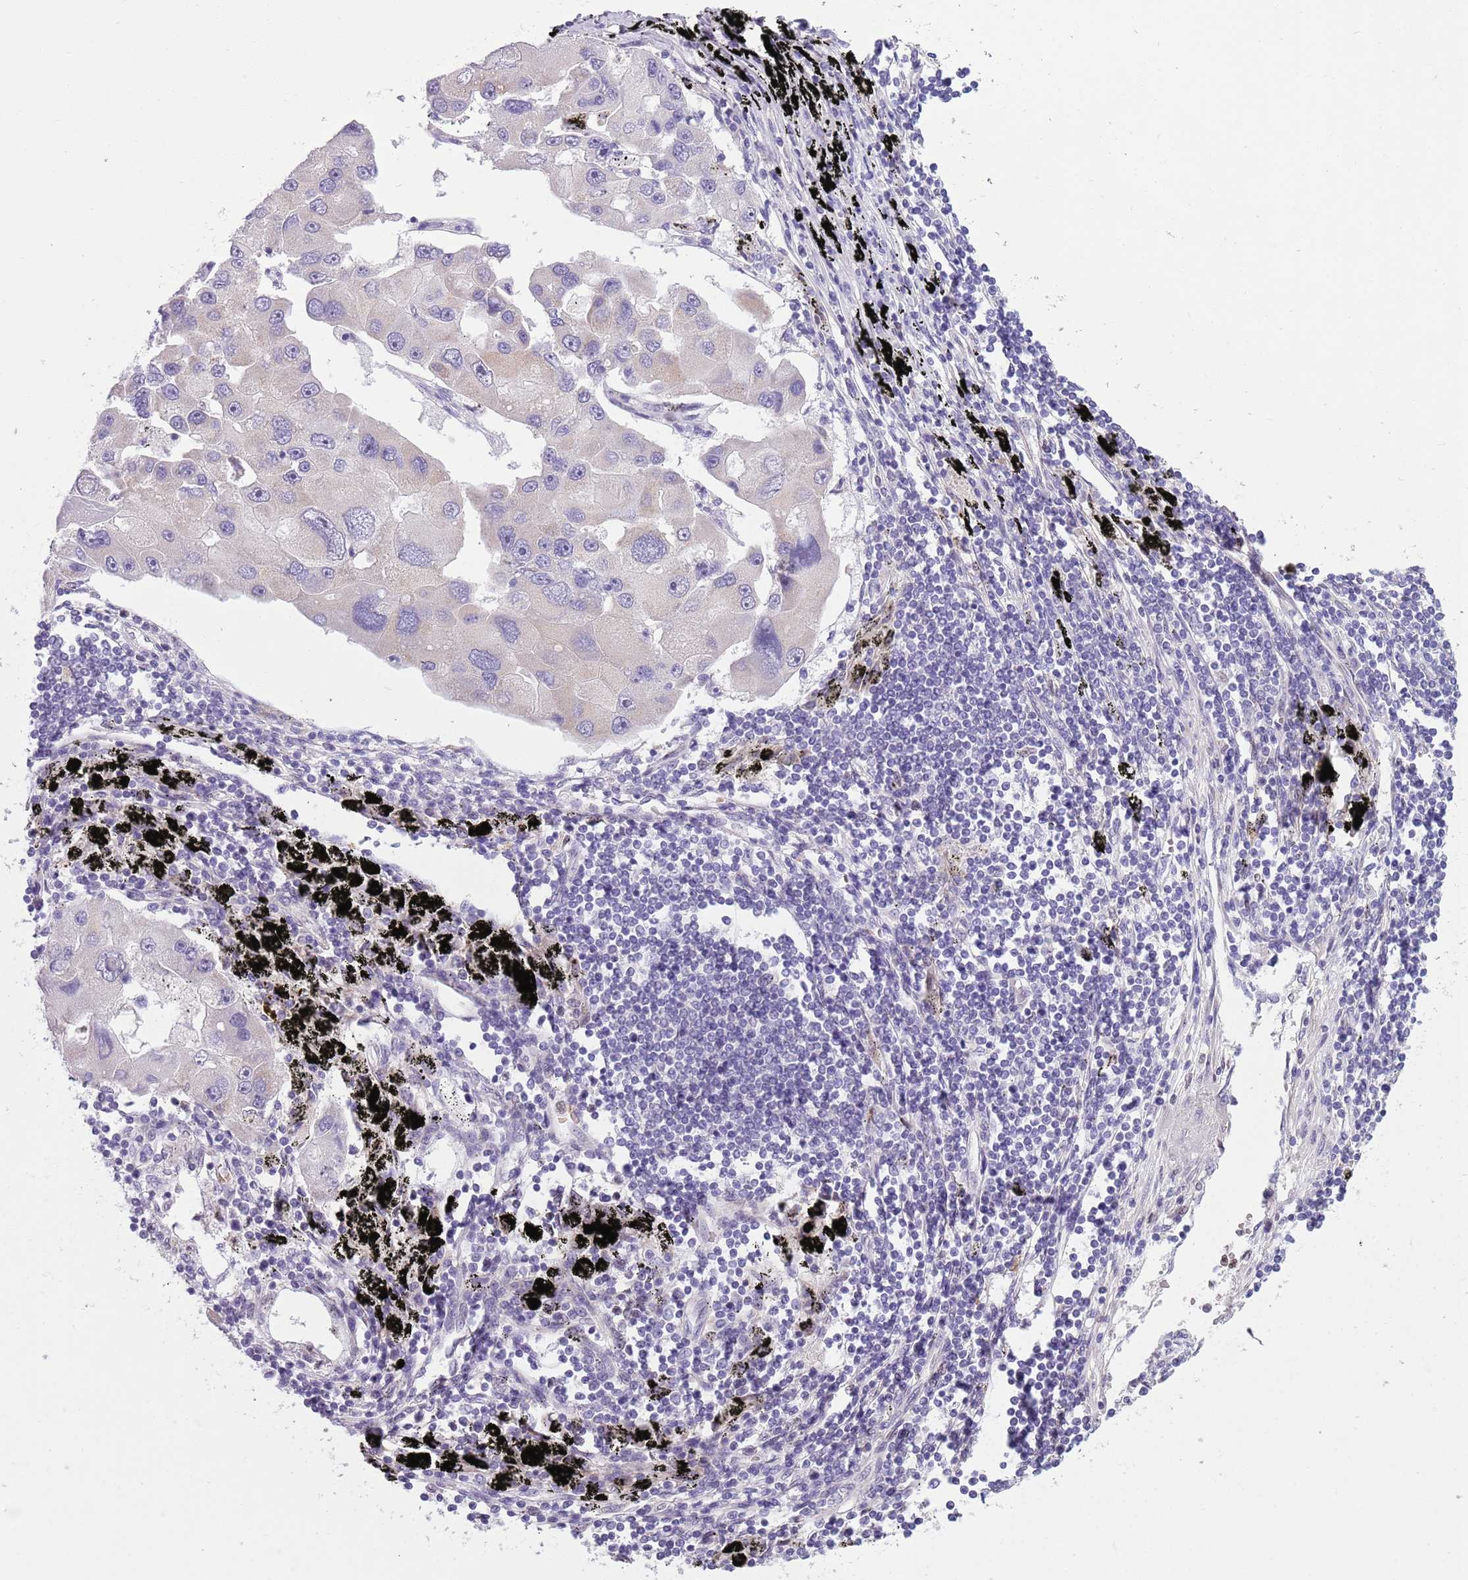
{"staining": {"intensity": "negative", "quantity": "none", "location": "none"}, "tissue": "lung cancer", "cell_type": "Tumor cells", "image_type": "cancer", "snomed": [{"axis": "morphology", "description": "Adenocarcinoma, NOS"}, {"axis": "topography", "description": "Lung"}], "caption": "Immunohistochemistry (IHC) micrograph of neoplastic tissue: human adenocarcinoma (lung) stained with DAB (3,3'-diaminobenzidine) shows no significant protein positivity in tumor cells. (Stains: DAB immunohistochemistry with hematoxylin counter stain, Microscopy: brightfield microscopy at high magnification).", "gene": "ADCY7", "patient": {"sex": "female", "age": 54}}